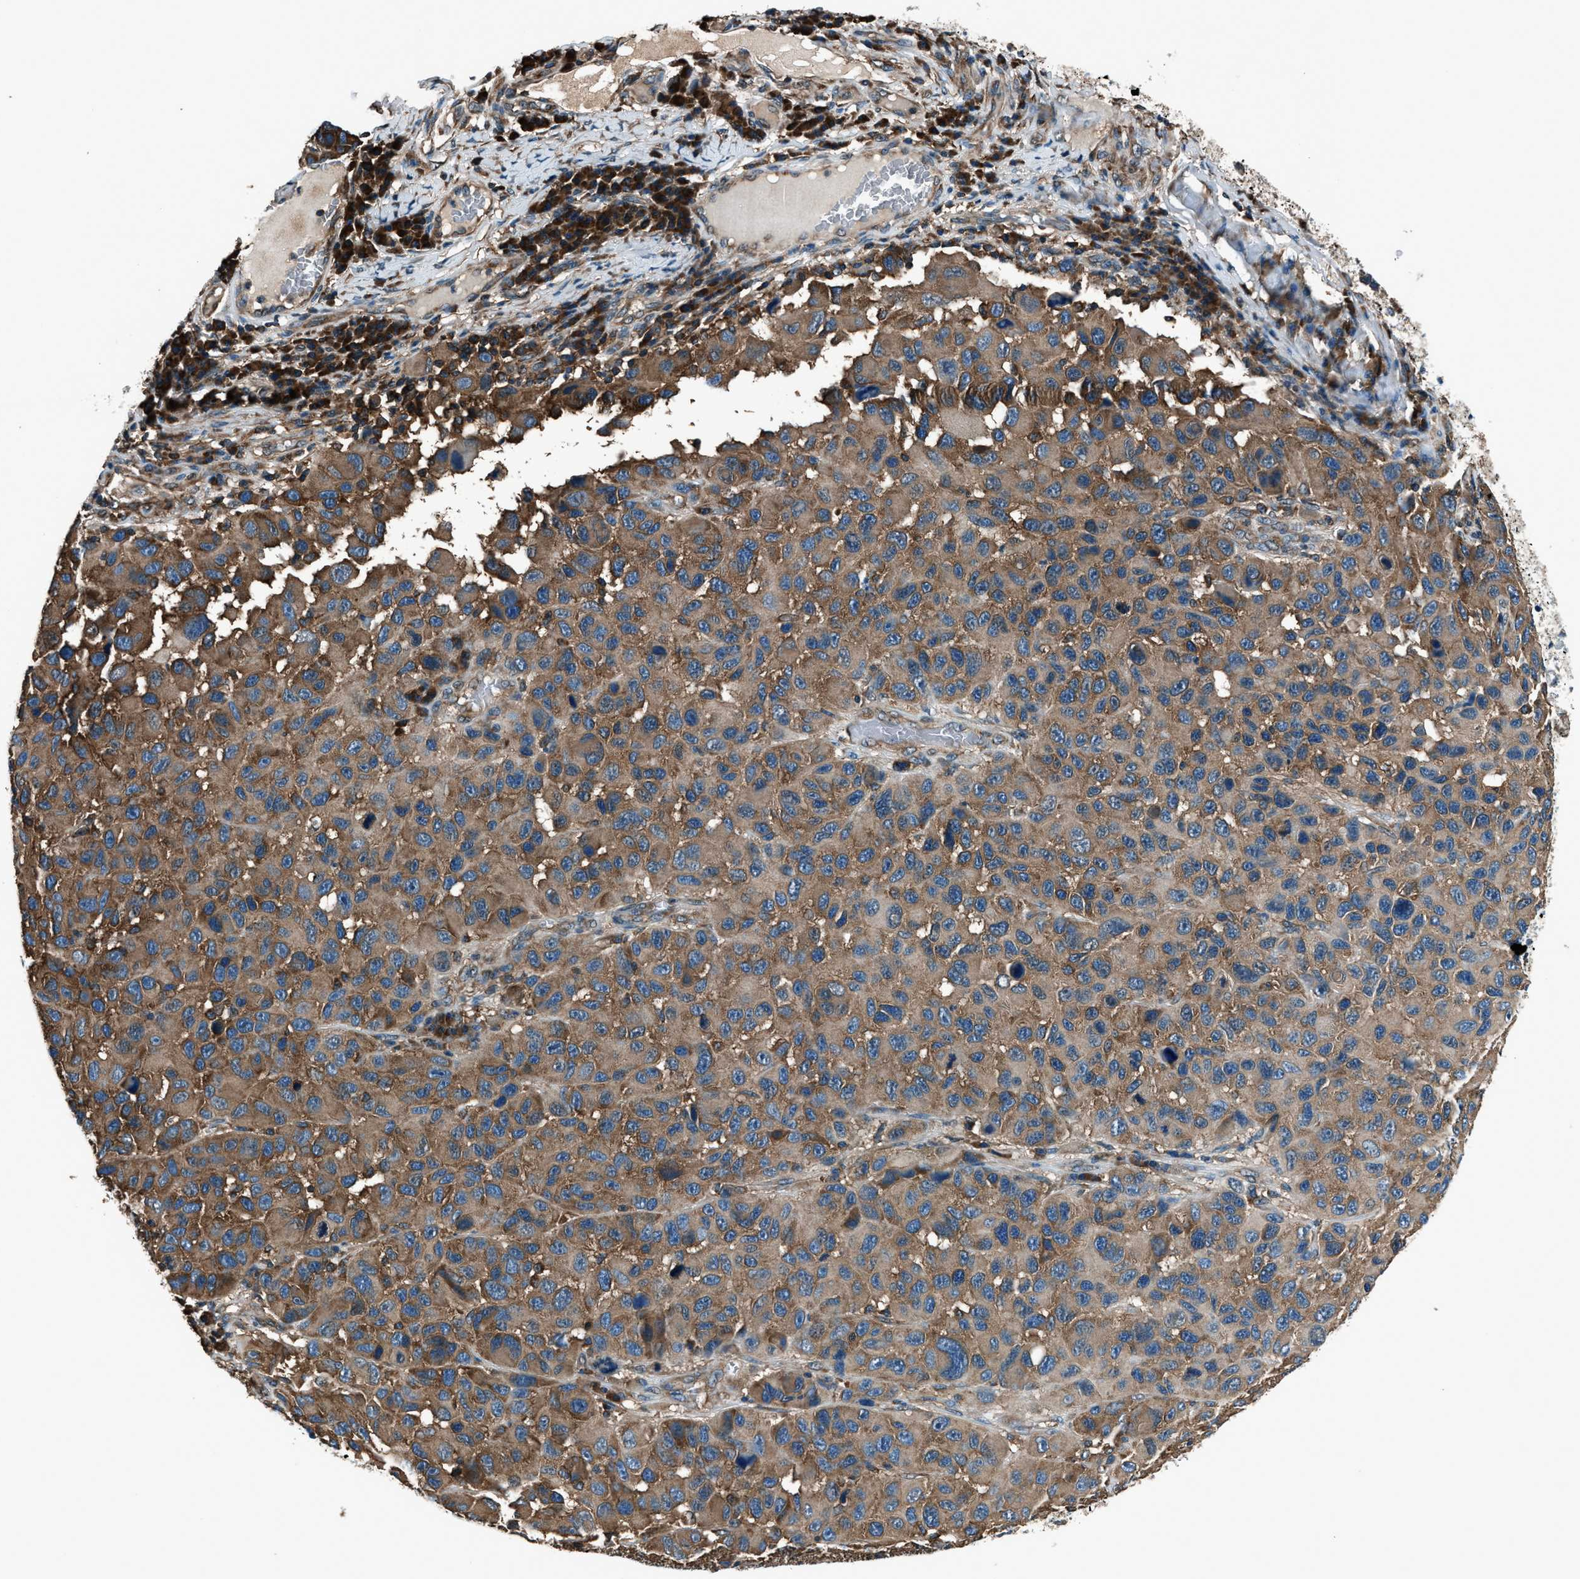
{"staining": {"intensity": "moderate", "quantity": ">75%", "location": "cytoplasmic/membranous"}, "tissue": "melanoma", "cell_type": "Tumor cells", "image_type": "cancer", "snomed": [{"axis": "morphology", "description": "Malignant melanoma, NOS"}, {"axis": "topography", "description": "Skin"}], "caption": "Protein analysis of malignant melanoma tissue shows moderate cytoplasmic/membranous staining in approximately >75% of tumor cells.", "gene": "ARFGAP2", "patient": {"sex": "male", "age": 53}}